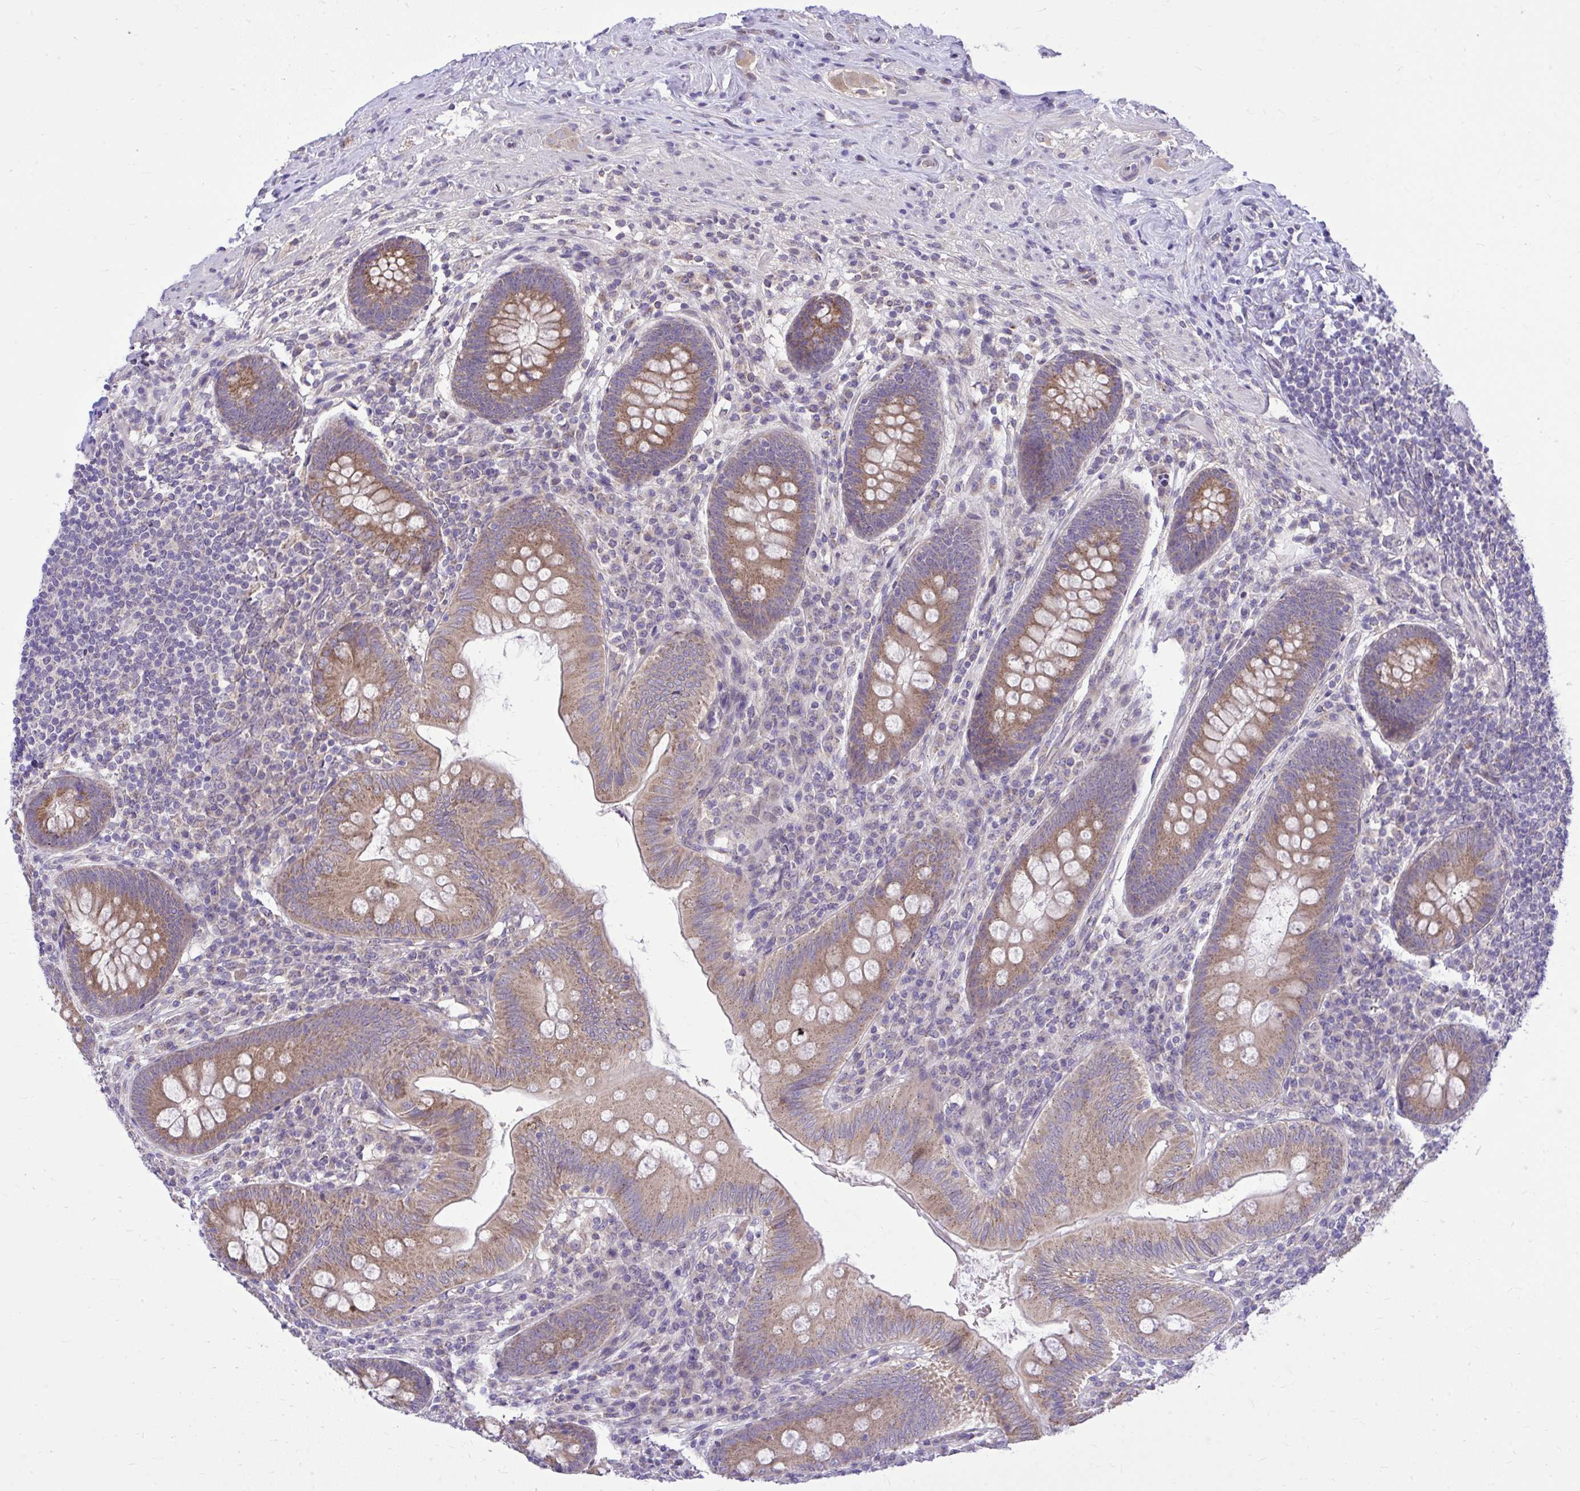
{"staining": {"intensity": "moderate", "quantity": ">75%", "location": "cytoplasmic/membranous"}, "tissue": "appendix", "cell_type": "Glandular cells", "image_type": "normal", "snomed": [{"axis": "morphology", "description": "Normal tissue, NOS"}, {"axis": "topography", "description": "Appendix"}], "caption": "Appendix stained with a brown dye exhibits moderate cytoplasmic/membranous positive positivity in about >75% of glandular cells.", "gene": "CEACAM18", "patient": {"sex": "male", "age": 71}}